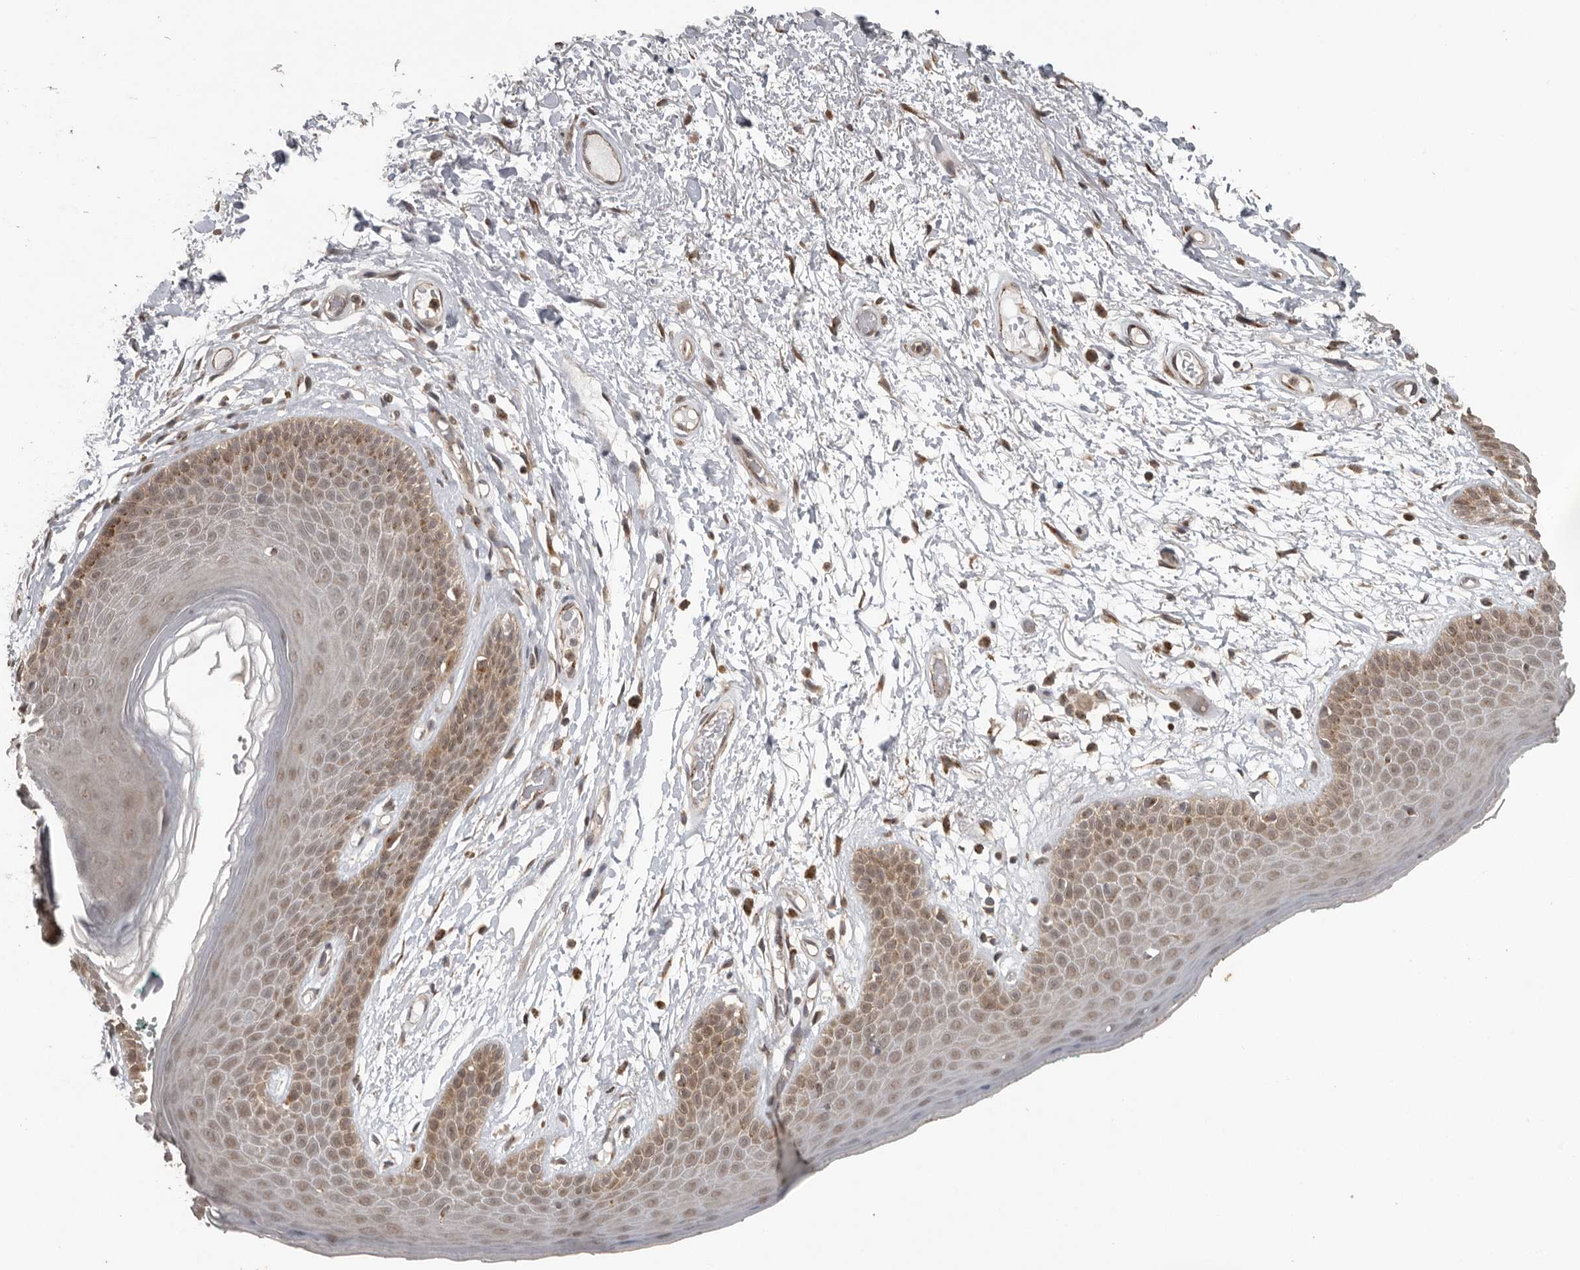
{"staining": {"intensity": "moderate", "quantity": "25%-75%", "location": "cytoplasmic/membranous"}, "tissue": "skin", "cell_type": "Epidermal cells", "image_type": "normal", "snomed": [{"axis": "morphology", "description": "Normal tissue, NOS"}, {"axis": "topography", "description": "Anal"}], "caption": "Skin was stained to show a protein in brown. There is medium levels of moderate cytoplasmic/membranous staining in about 25%-75% of epidermal cells. Immunohistochemistry stains the protein of interest in brown and the nuclei are stained blue.", "gene": "CEP350", "patient": {"sex": "male", "age": 74}}